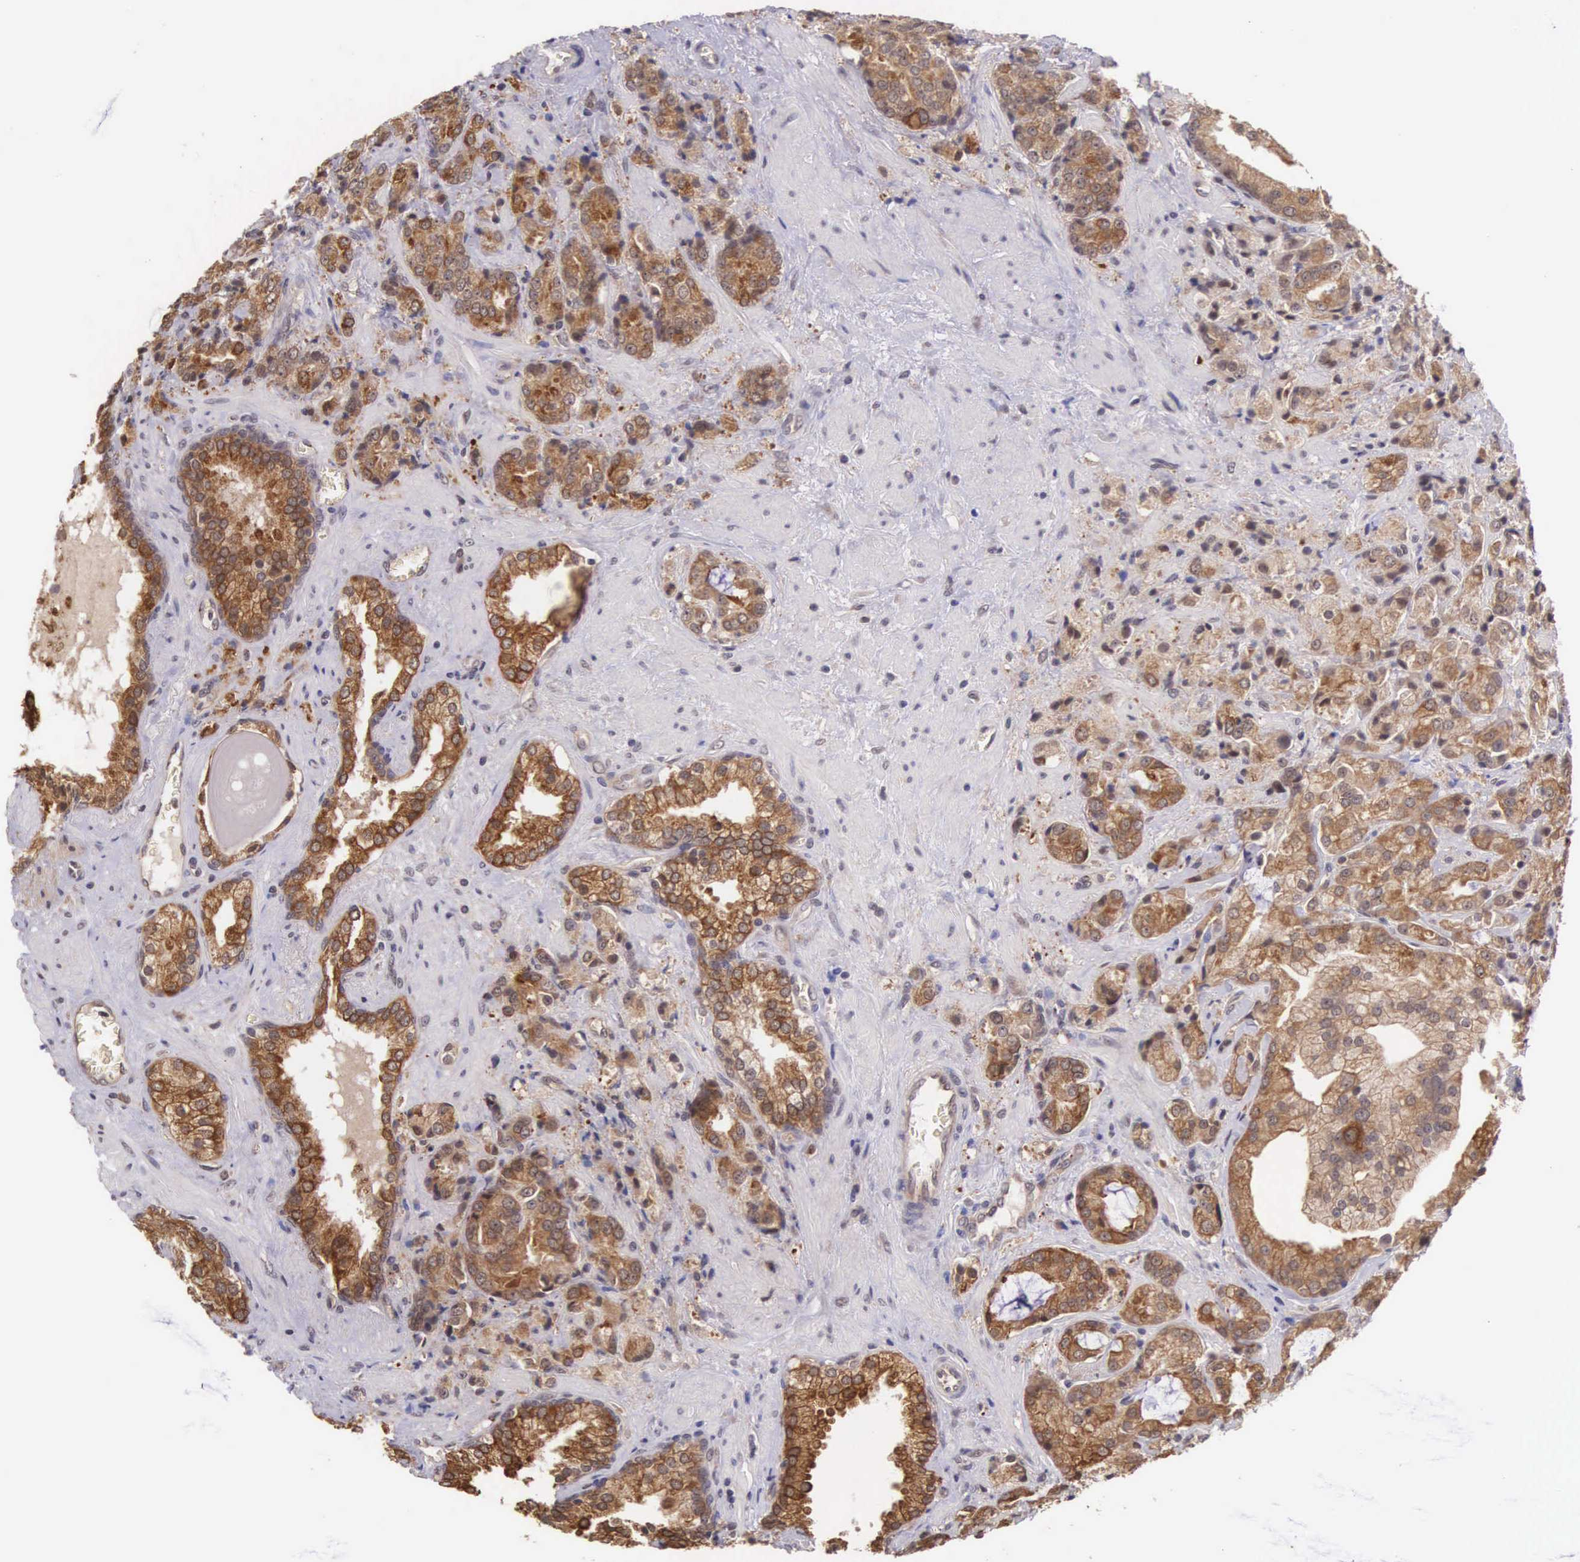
{"staining": {"intensity": "strong", "quantity": ">75%", "location": "cytoplasmic/membranous"}, "tissue": "prostate cancer", "cell_type": "Tumor cells", "image_type": "cancer", "snomed": [{"axis": "morphology", "description": "Adenocarcinoma, Medium grade"}, {"axis": "topography", "description": "Prostate"}], "caption": "Immunohistochemistry micrograph of medium-grade adenocarcinoma (prostate) stained for a protein (brown), which exhibits high levels of strong cytoplasmic/membranous expression in approximately >75% of tumor cells.", "gene": "VASH1", "patient": {"sex": "male", "age": 70}}